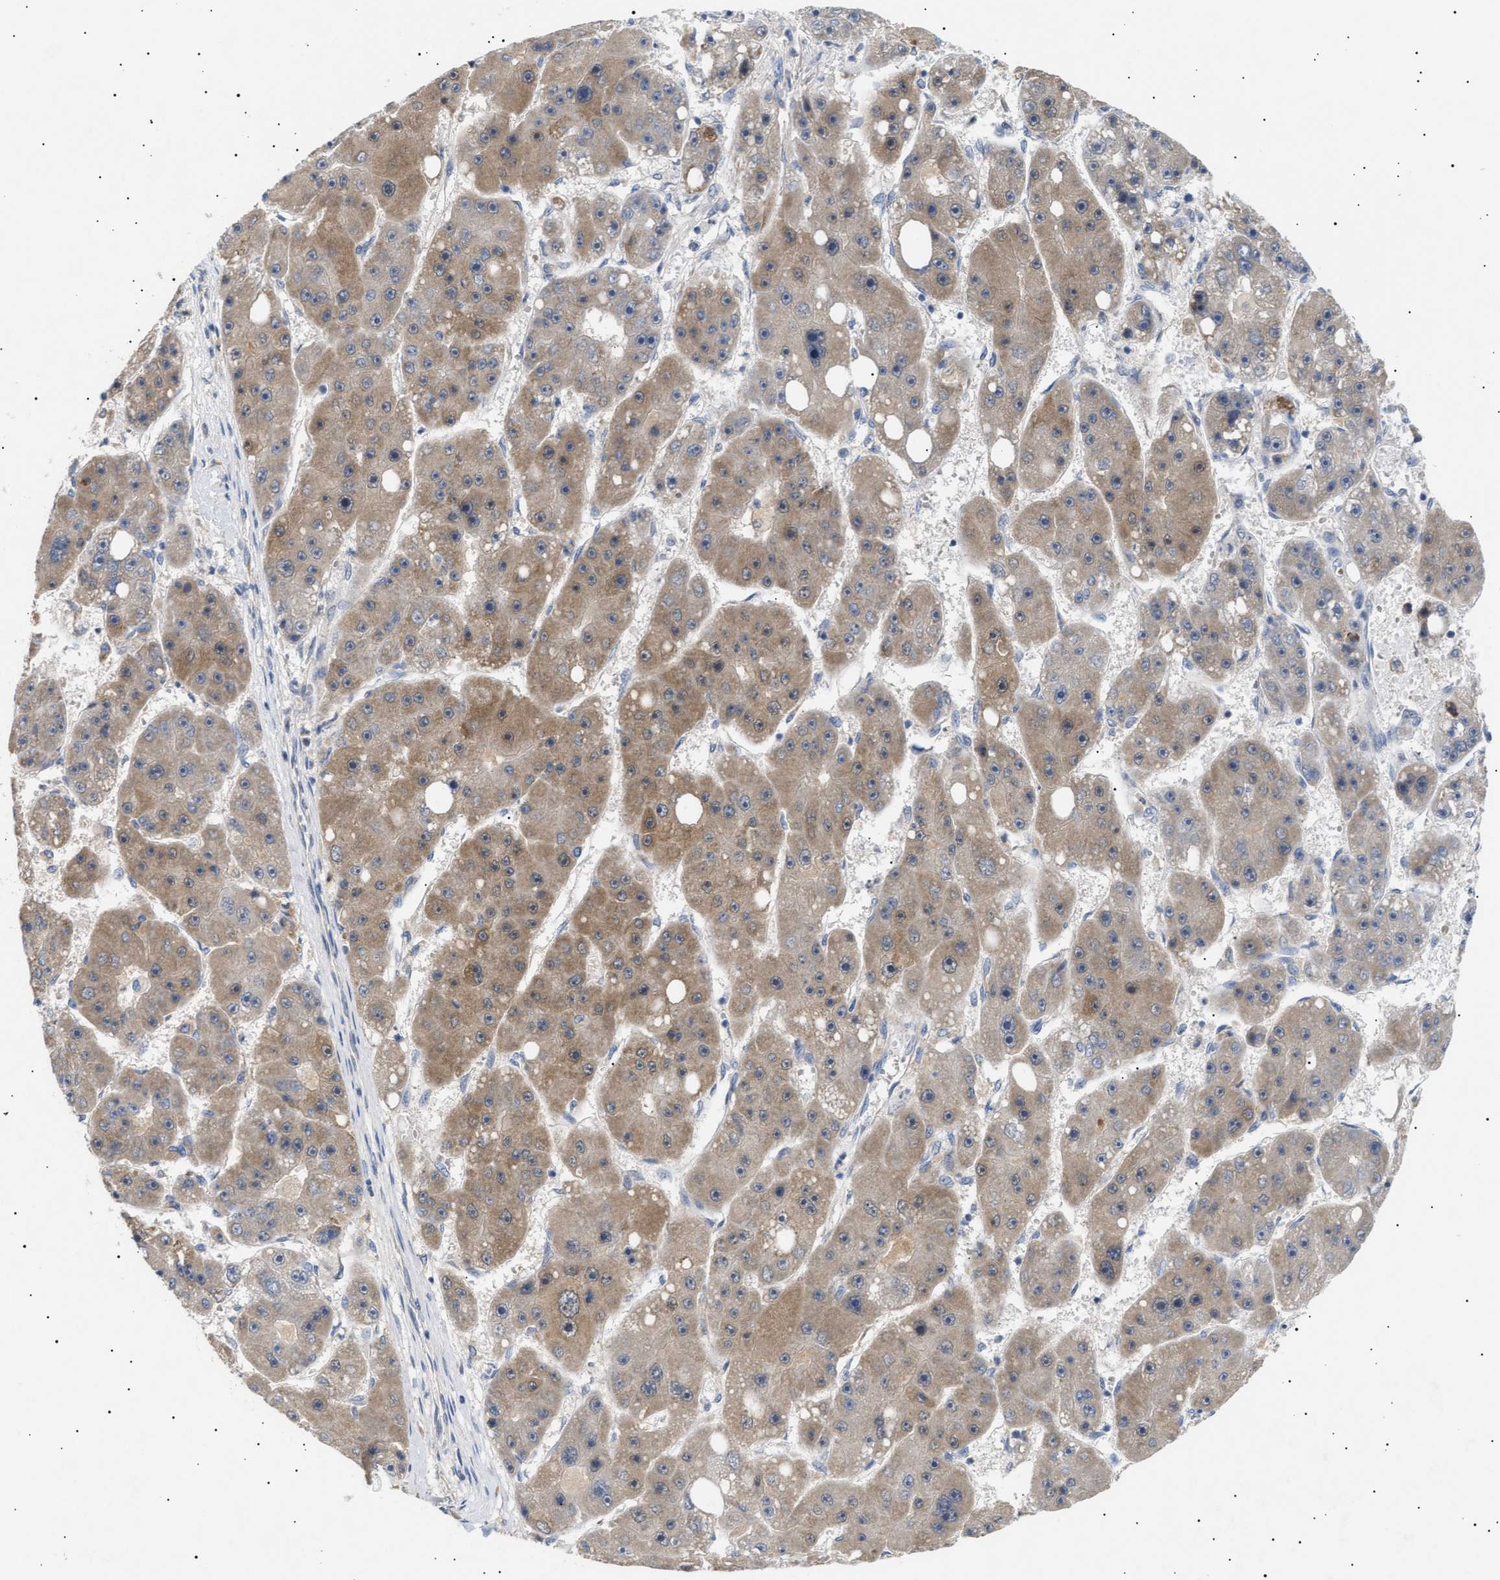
{"staining": {"intensity": "moderate", "quantity": ">75%", "location": "cytoplasmic/membranous"}, "tissue": "liver cancer", "cell_type": "Tumor cells", "image_type": "cancer", "snomed": [{"axis": "morphology", "description": "Carcinoma, Hepatocellular, NOS"}, {"axis": "topography", "description": "Liver"}], "caption": "Immunohistochemistry (IHC) (DAB) staining of human liver cancer displays moderate cytoplasmic/membranous protein staining in about >75% of tumor cells.", "gene": "SIRT5", "patient": {"sex": "female", "age": 61}}